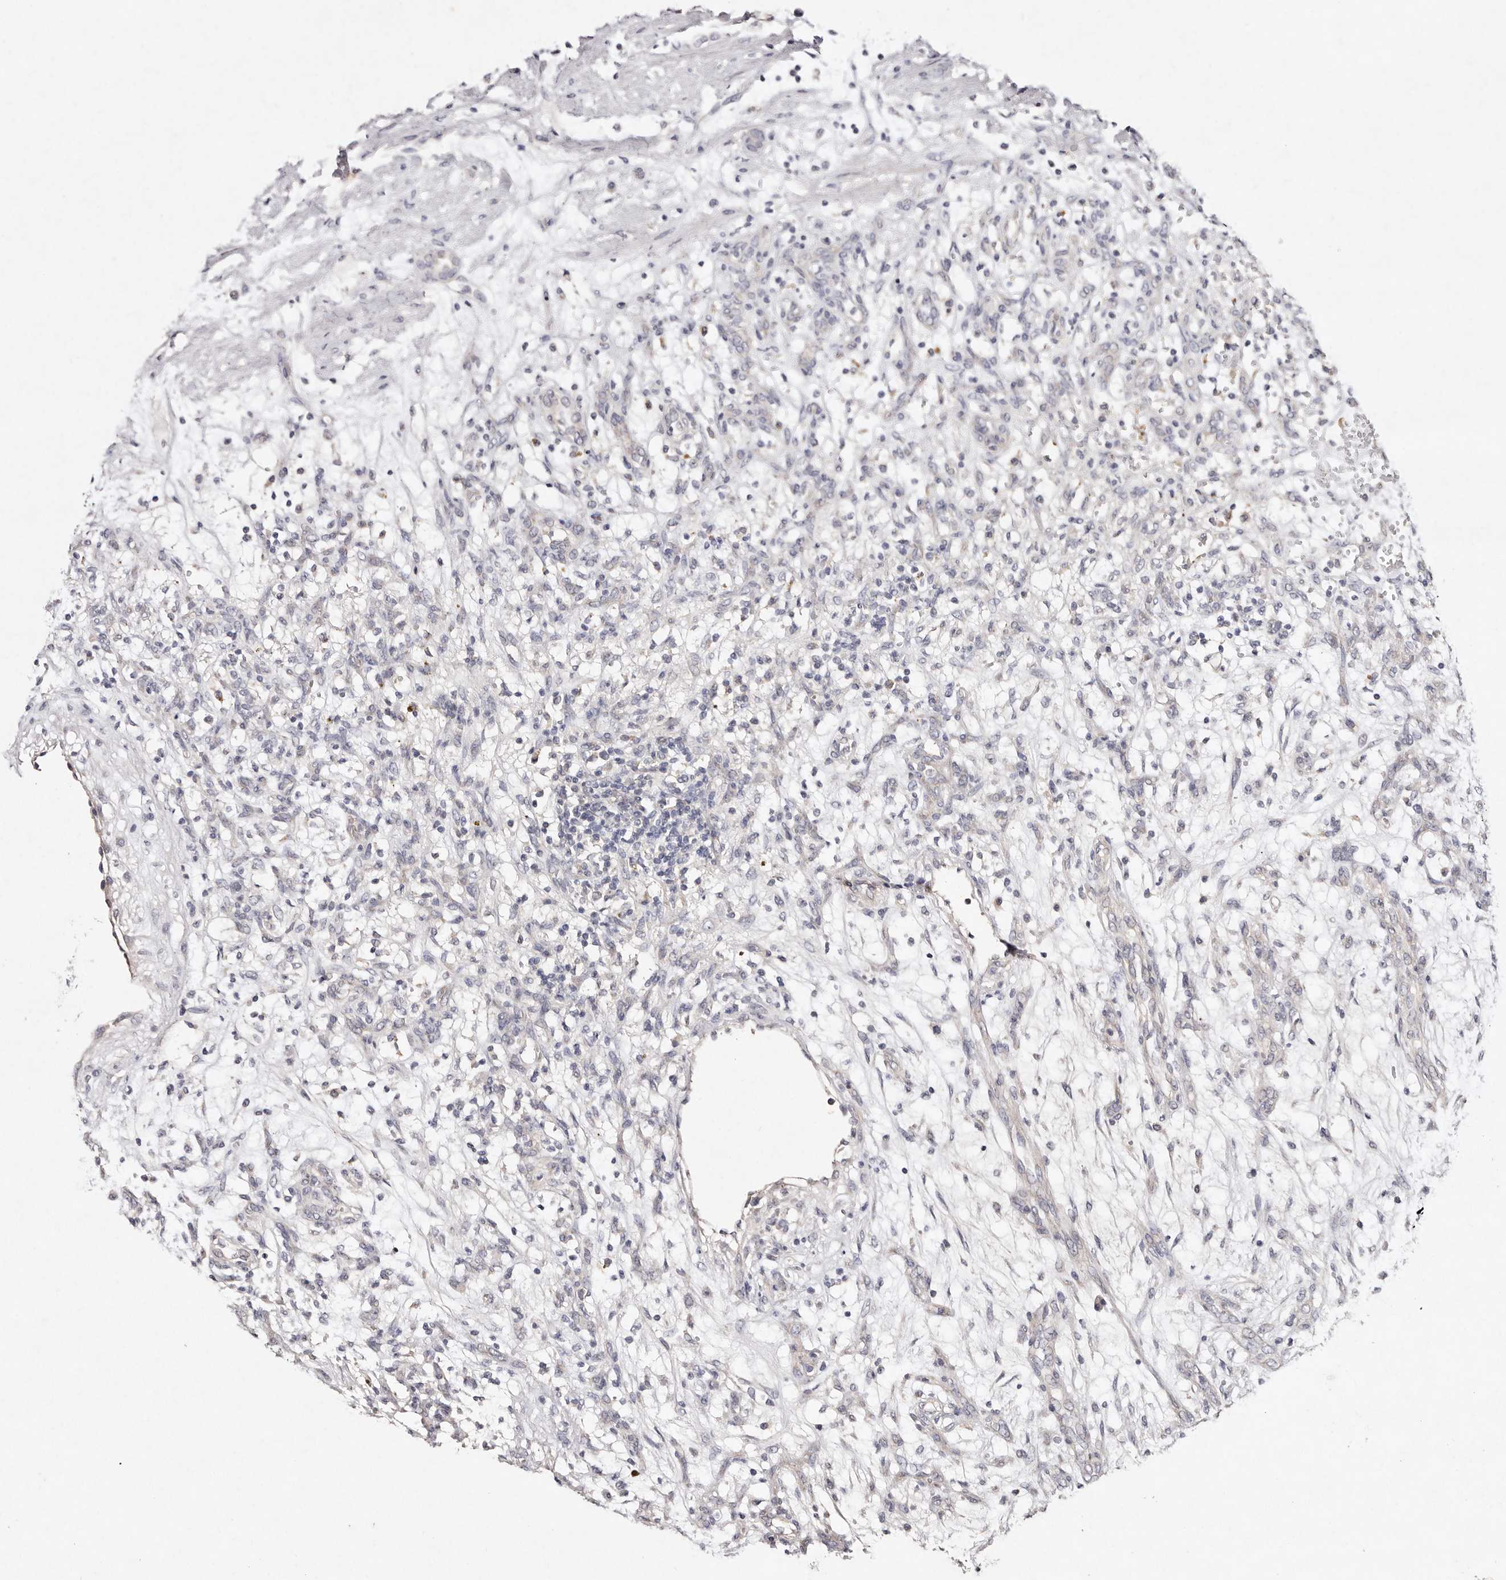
{"staining": {"intensity": "negative", "quantity": "none", "location": "none"}, "tissue": "renal cancer", "cell_type": "Tumor cells", "image_type": "cancer", "snomed": [{"axis": "morphology", "description": "Adenocarcinoma, NOS"}, {"axis": "topography", "description": "Kidney"}], "caption": "The photomicrograph displays no staining of tumor cells in renal cancer (adenocarcinoma).", "gene": "TSC2", "patient": {"sex": "female", "age": 57}}